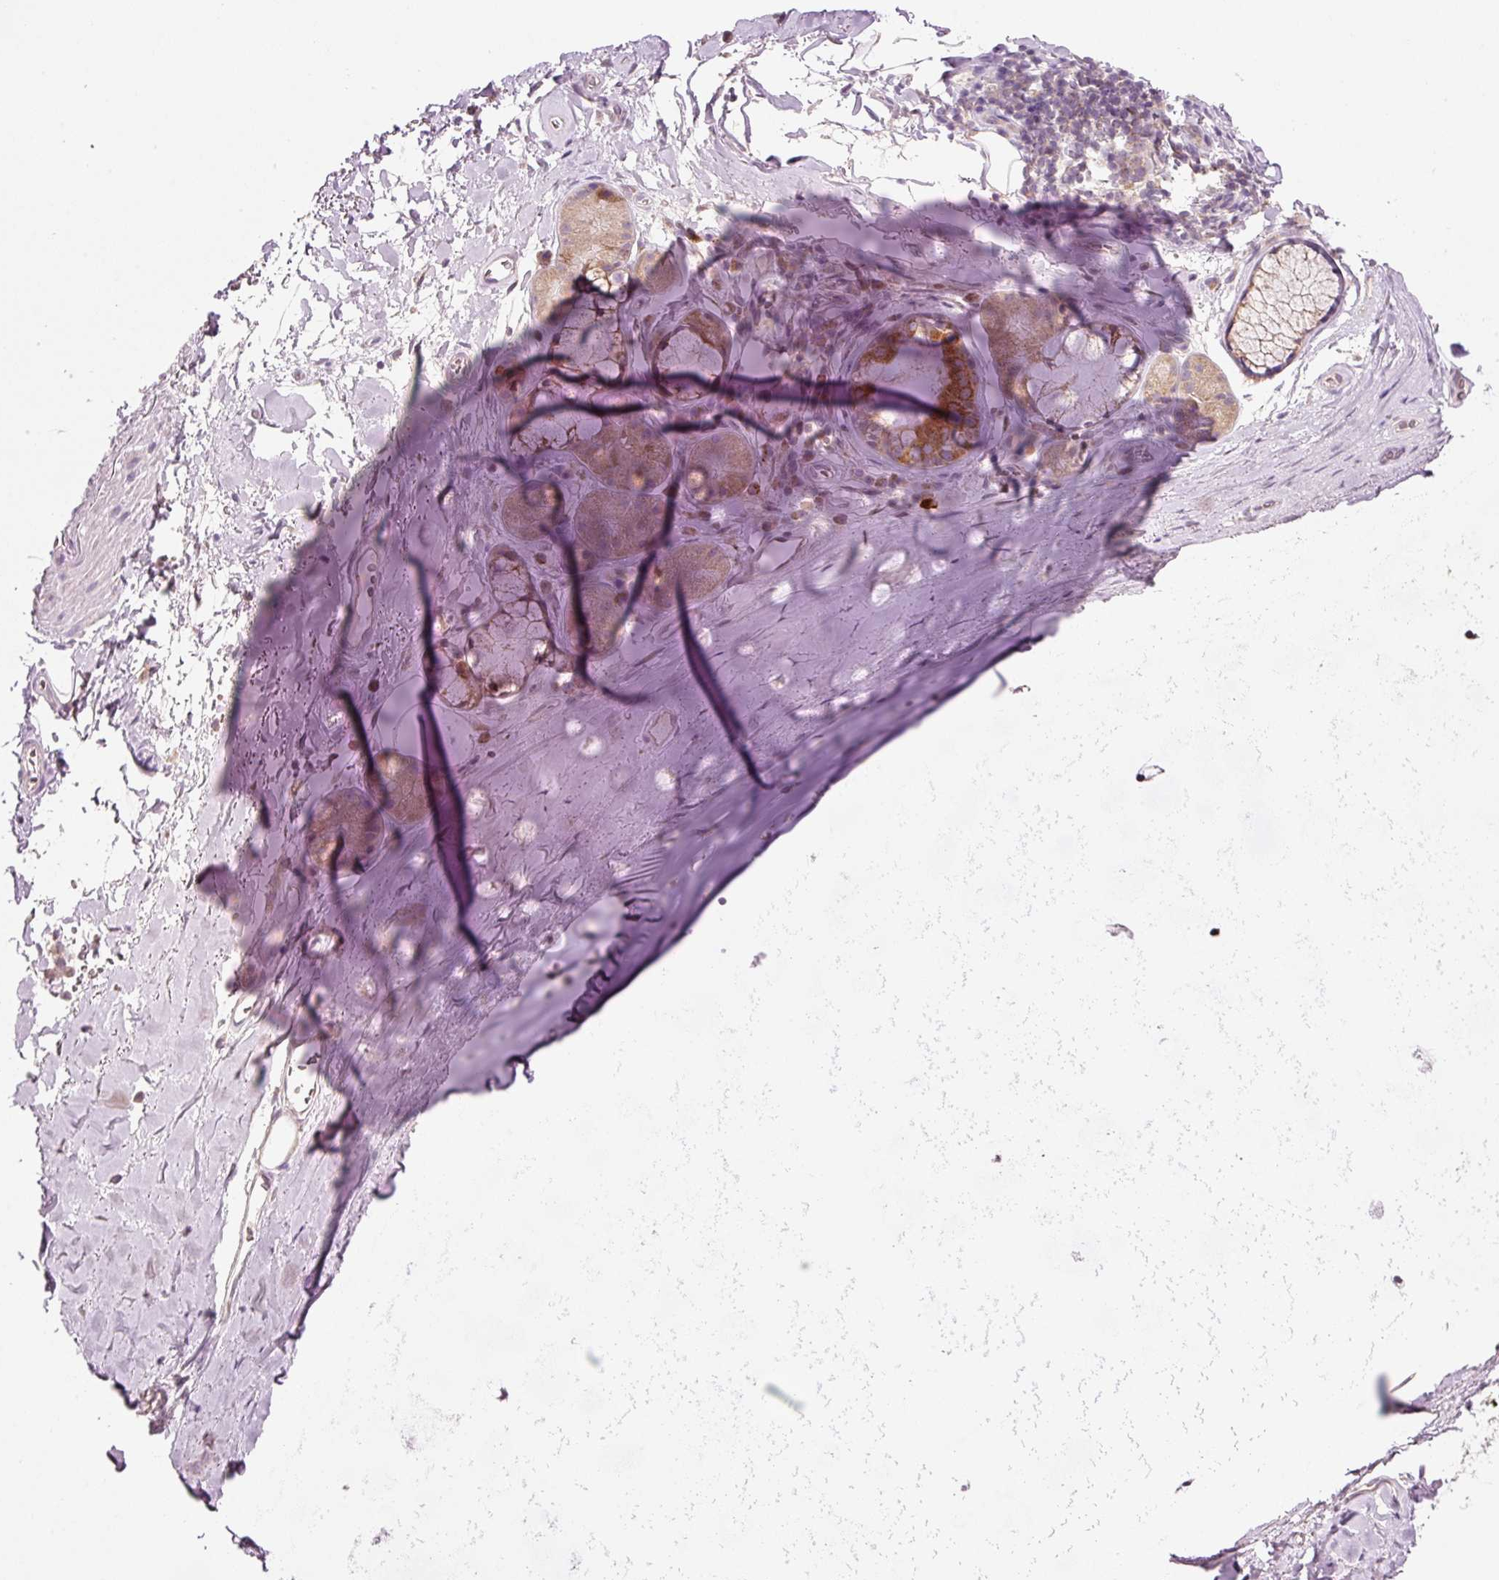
{"staining": {"intensity": "negative", "quantity": "none", "location": "none"}, "tissue": "adipose tissue", "cell_type": "Adipocytes", "image_type": "normal", "snomed": [{"axis": "morphology", "description": "Normal tissue, NOS"}, {"axis": "topography", "description": "Cartilage tissue"}, {"axis": "topography", "description": "Bronchus"}], "caption": "This is an immunohistochemistry micrograph of normal adipose tissue. There is no staining in adipocytes.", "gene": "FAM78B", "patient": {"sex": "male", "age": 58}}